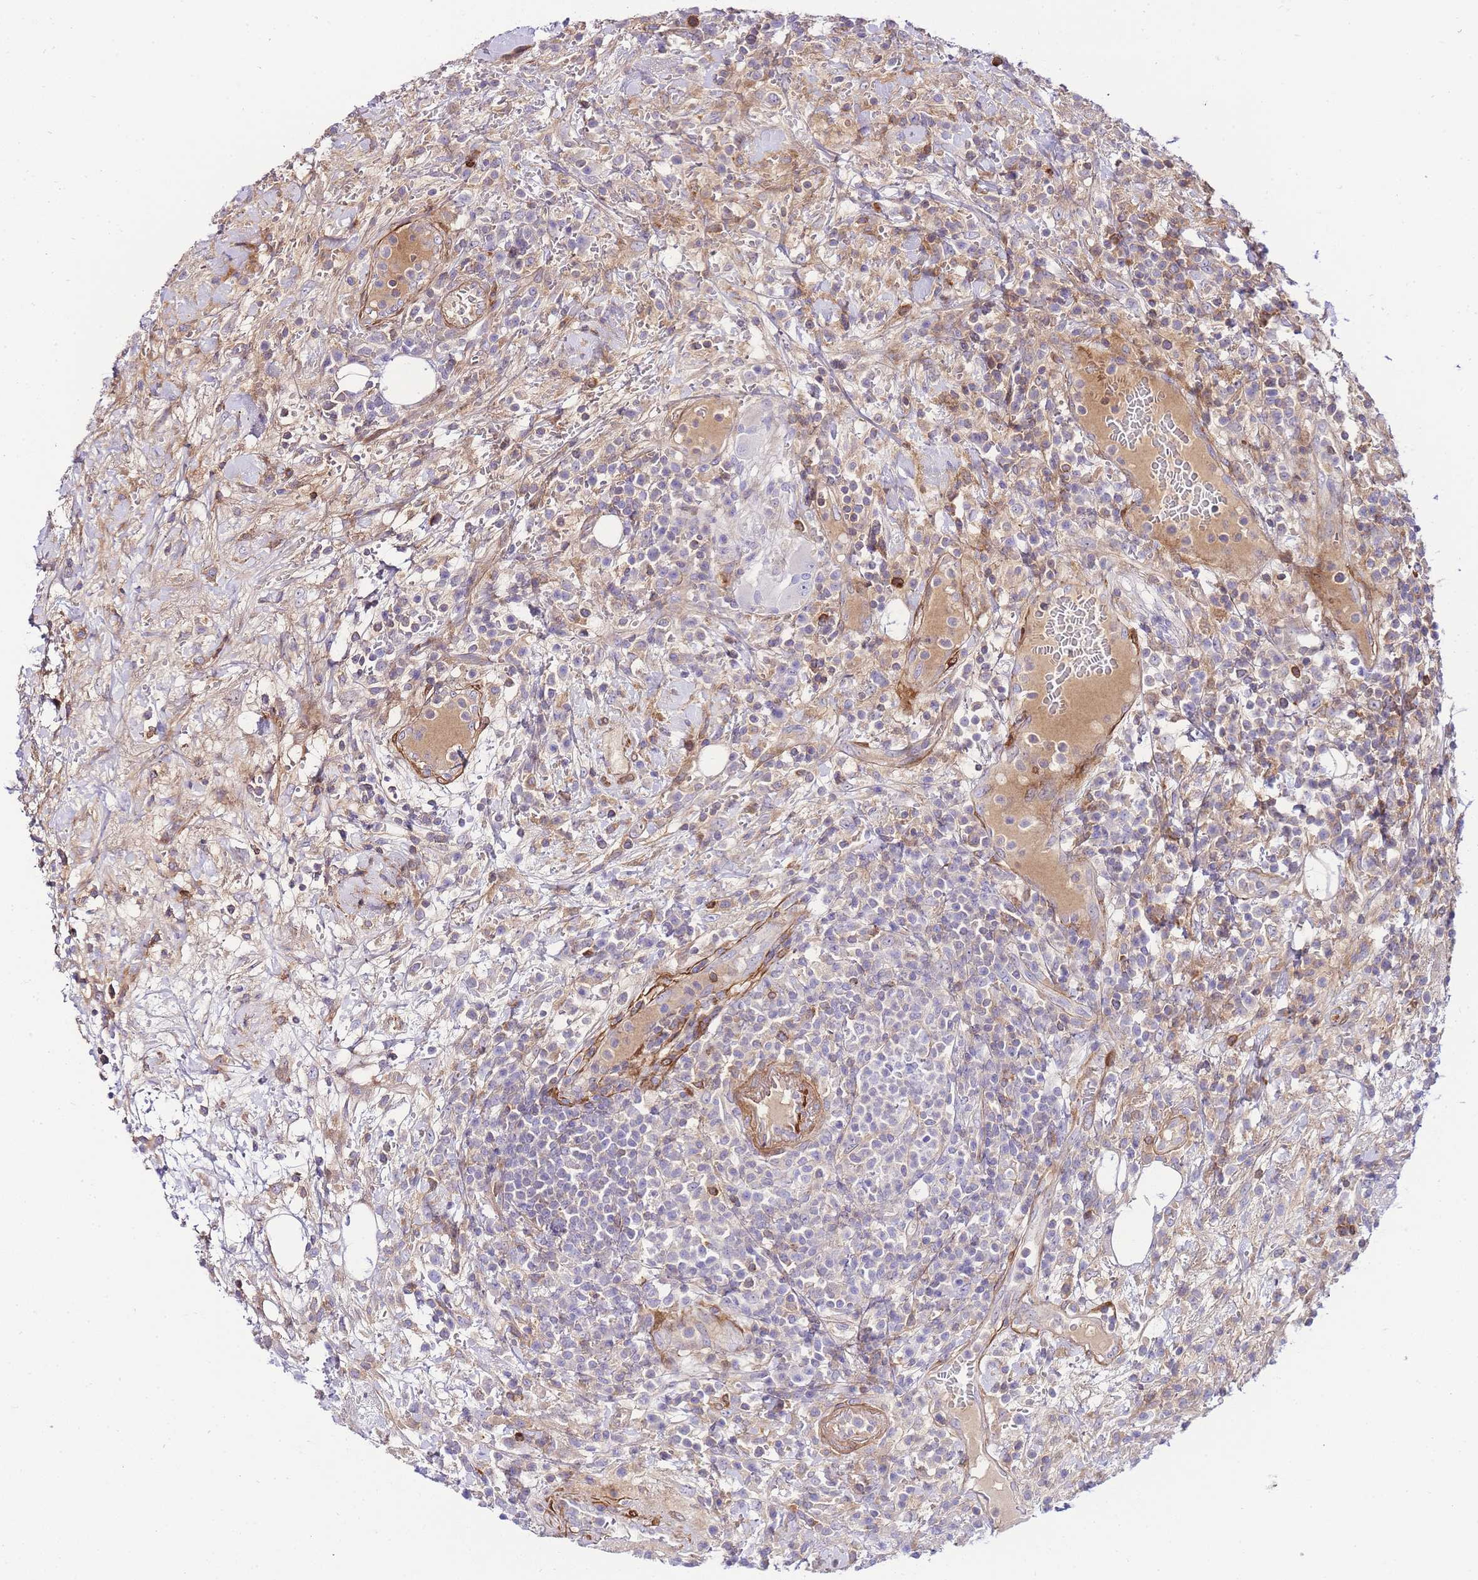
{"staining": {"intensity": "moderate", "quantity": "25%-75%", "location": "cytoplasmic/membranous"}, "tissue": "lymphoma", "cell_type": "Tumor cells", "image_type": "cancer", "snomed": [{"axis": "morphology", "description": "Malignant lymphoma, non-Hodgkin's type, High grade"}, {"axis": "topography", "description": "Colon"}], "caption": "The image exhibits immunohistochemical staining of malignant lymphoma, non-Hodgkin's type (high-grade). There is moderate cytoplasmic/membranous expression is seen in approximately 25%-75% of tumor cells. The protein is stained brown, and the nuclei are stained in blue (DAB (3,3'-diaminobenzidine) IHC with brightfield microscopy, high magnification).", "gene": "FBN3", "patient": {"sex": "female", "age": 53}}